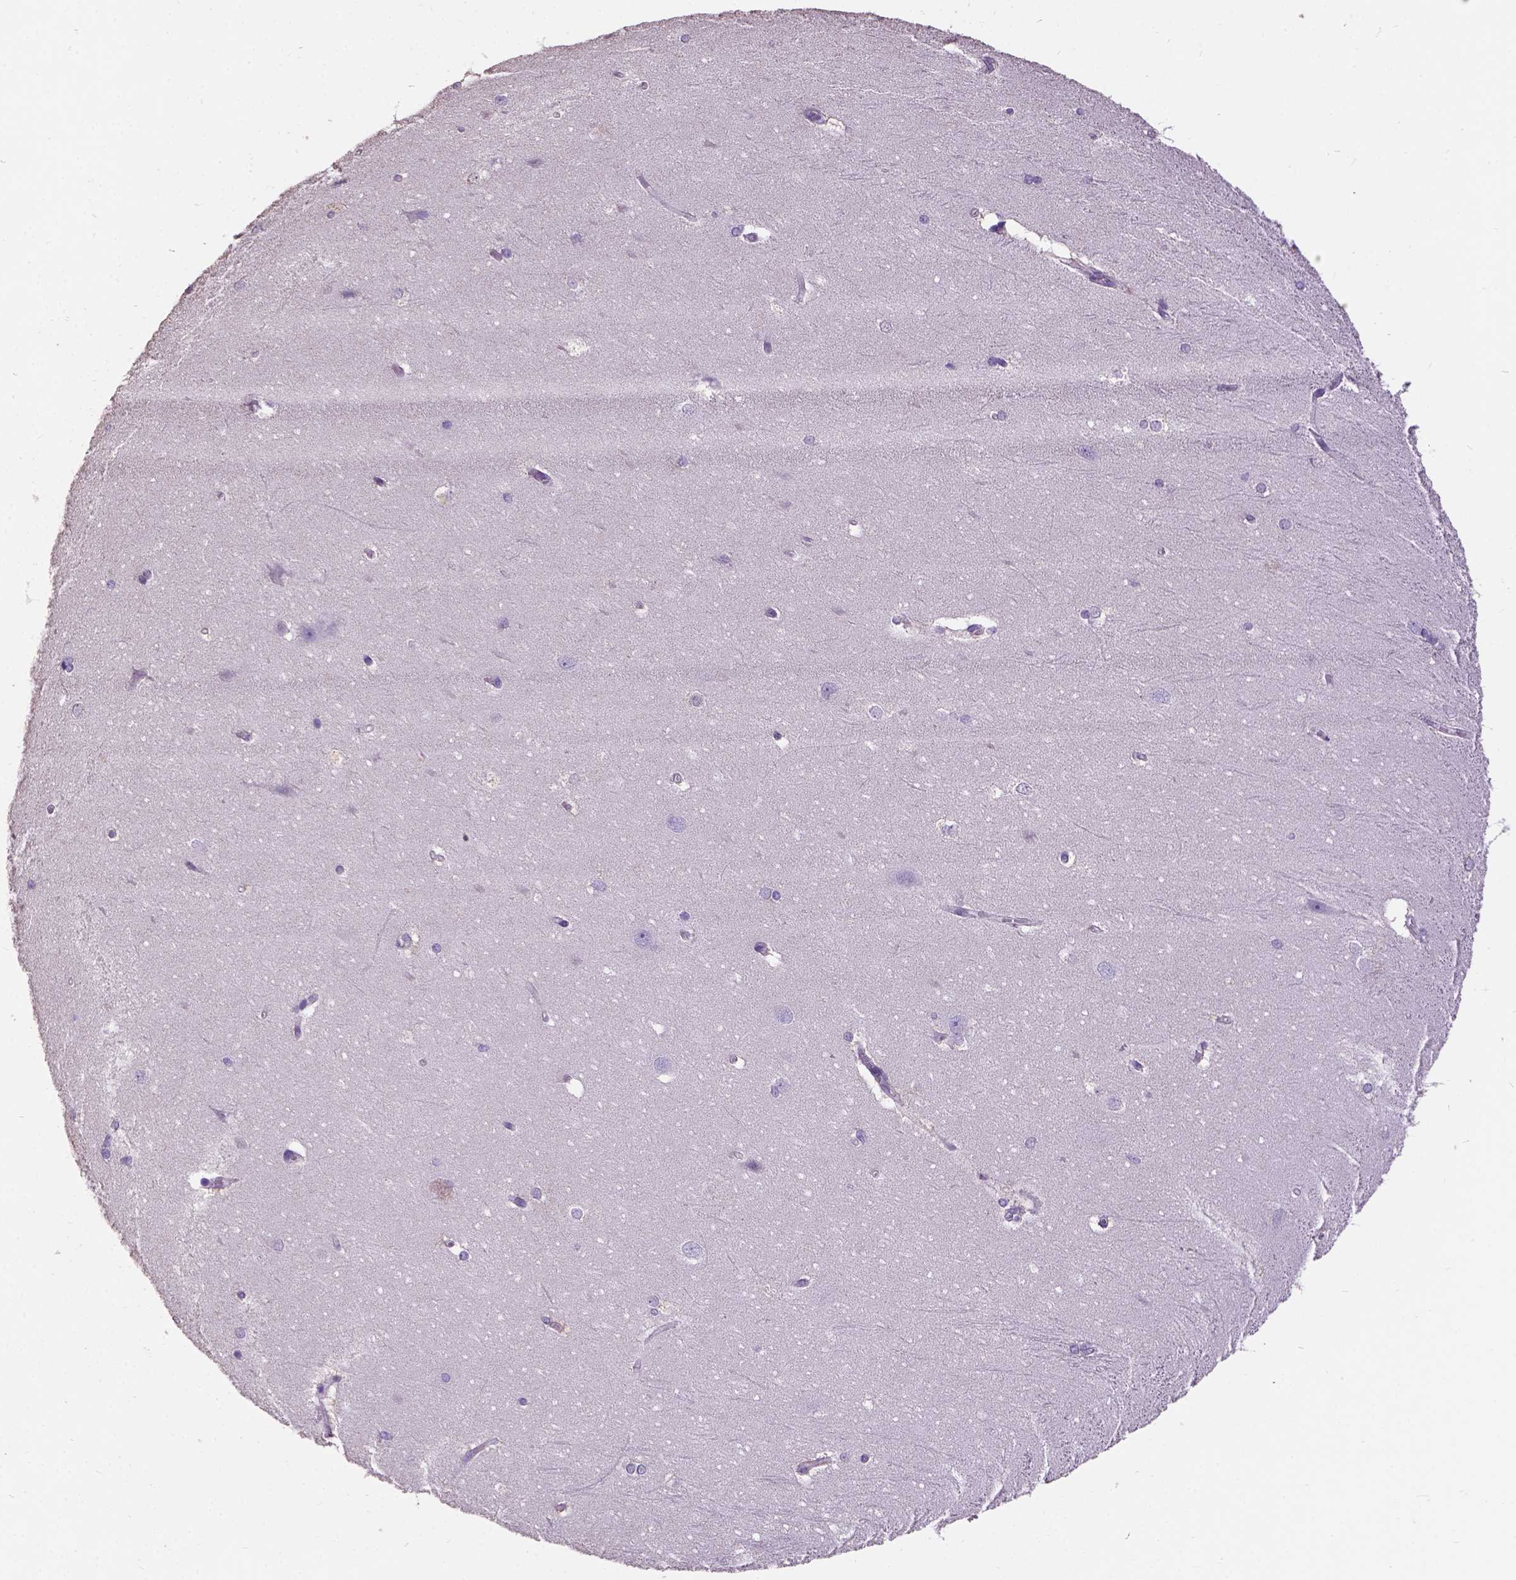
{"staining": {"intensity": "negative", "quantity": "none", "location": "none"}, "tissue": "hippocampus", "cell_type": "Glial cells", "image_type": "normal", "snomed": [{"axis": "morphology", "description": "Normal tissue, NOS"}, {"axis": "topography", "description": "Cerebral cortex"}, {"axis": "topography", "description": "Hippocampus"}], "caption": "Immunohistochemistry photomicrograph of normal hippocampus: human hippocampus stained with DAB displays no significant protein staining in glial cells.", "gene": "DQX1", "patient": {"sex": "female", "age": 19}}